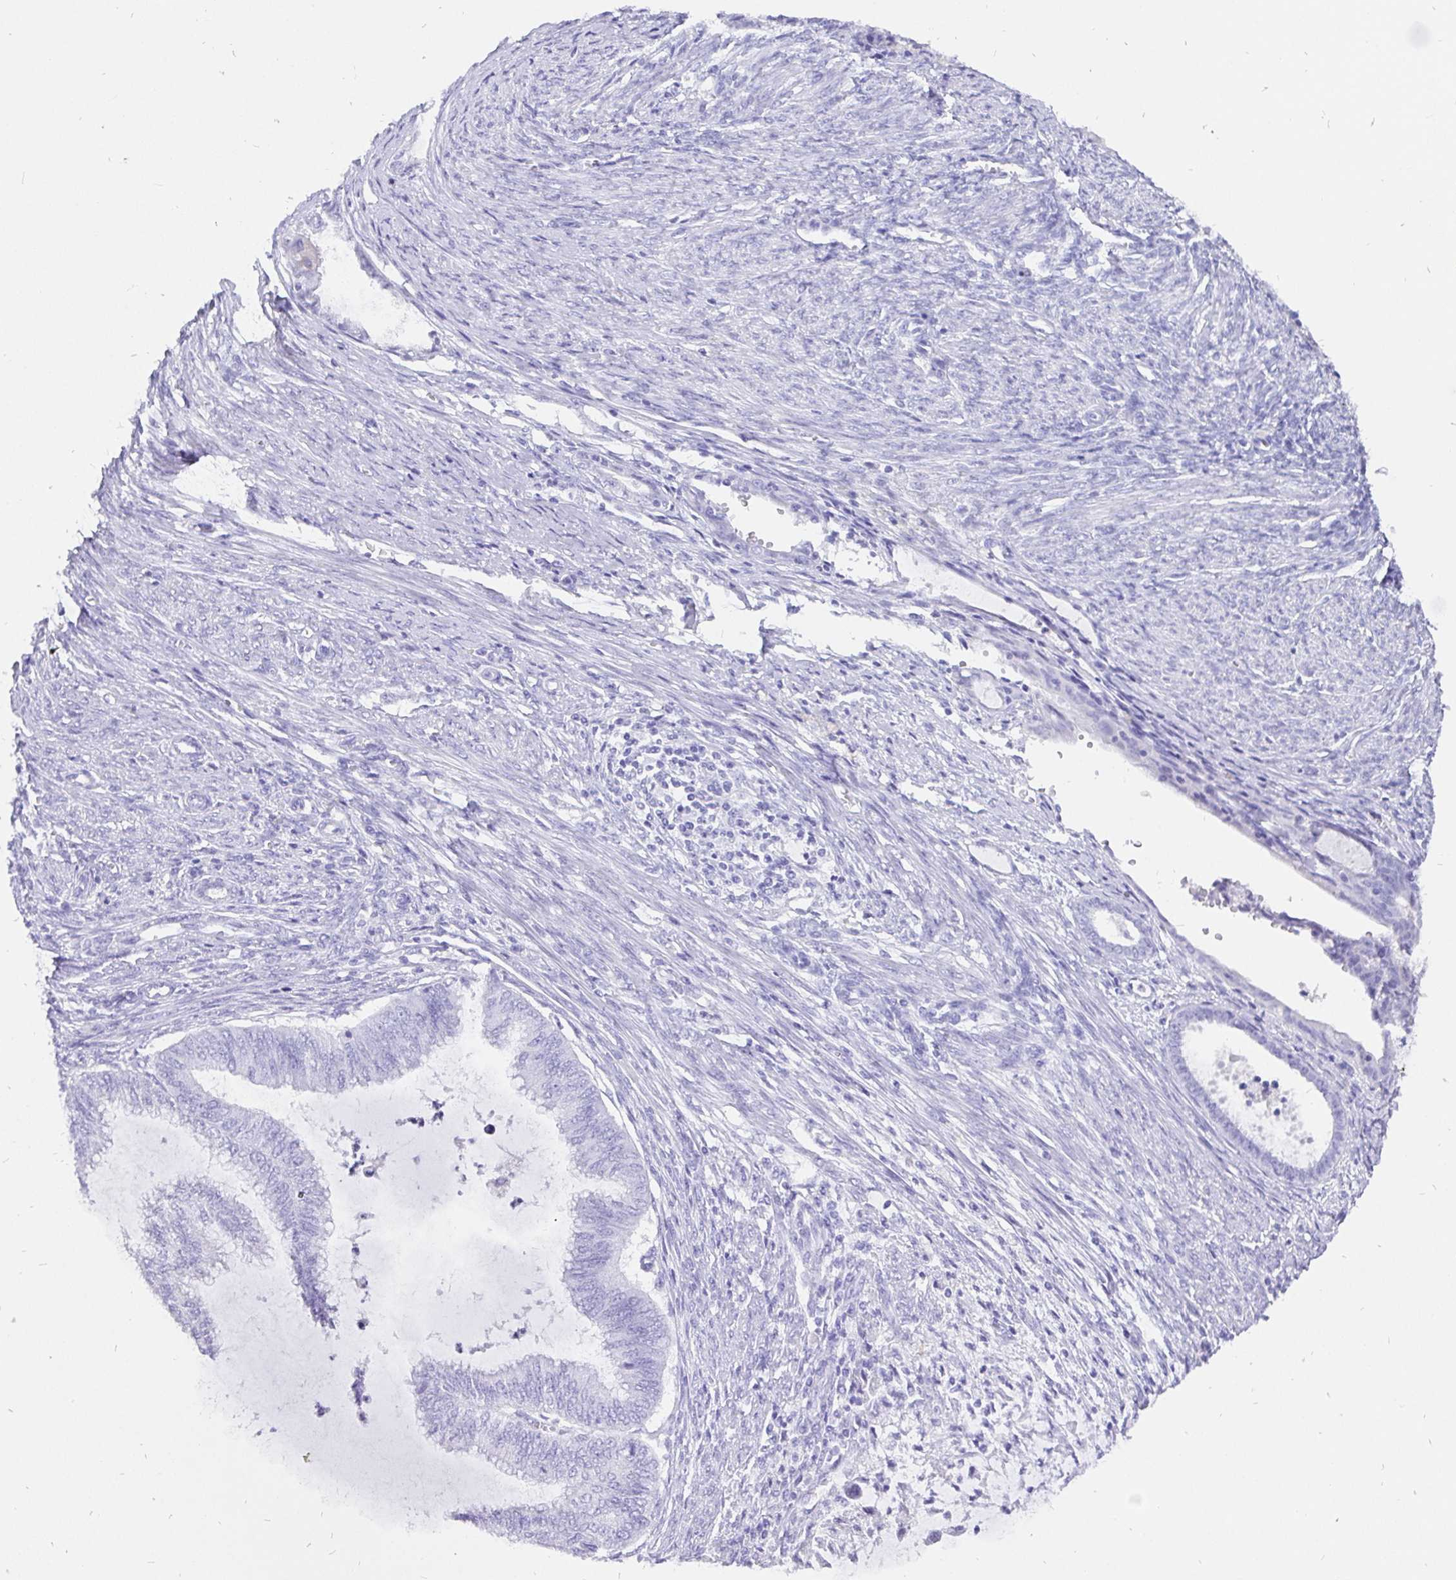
{"staining": {"intensity": "negative", "quantity": "none", "location": "none"}, "tissue": "endometrial cancer", "cell_type": "Tumor cells", "image_type": "cancer", "snomed": [{"axis": "morphology", "description": "Adenocarcinoma, NOS"}, {"axis": "topography", "description": "Endometrium"}], "caption": "IHC image of human endometrial adenocarcinoma stained for a protein (brown), which shows no expression in tumor cells.", "gene": "KRT13", "patient": {"sex": "female", "age": 79}}